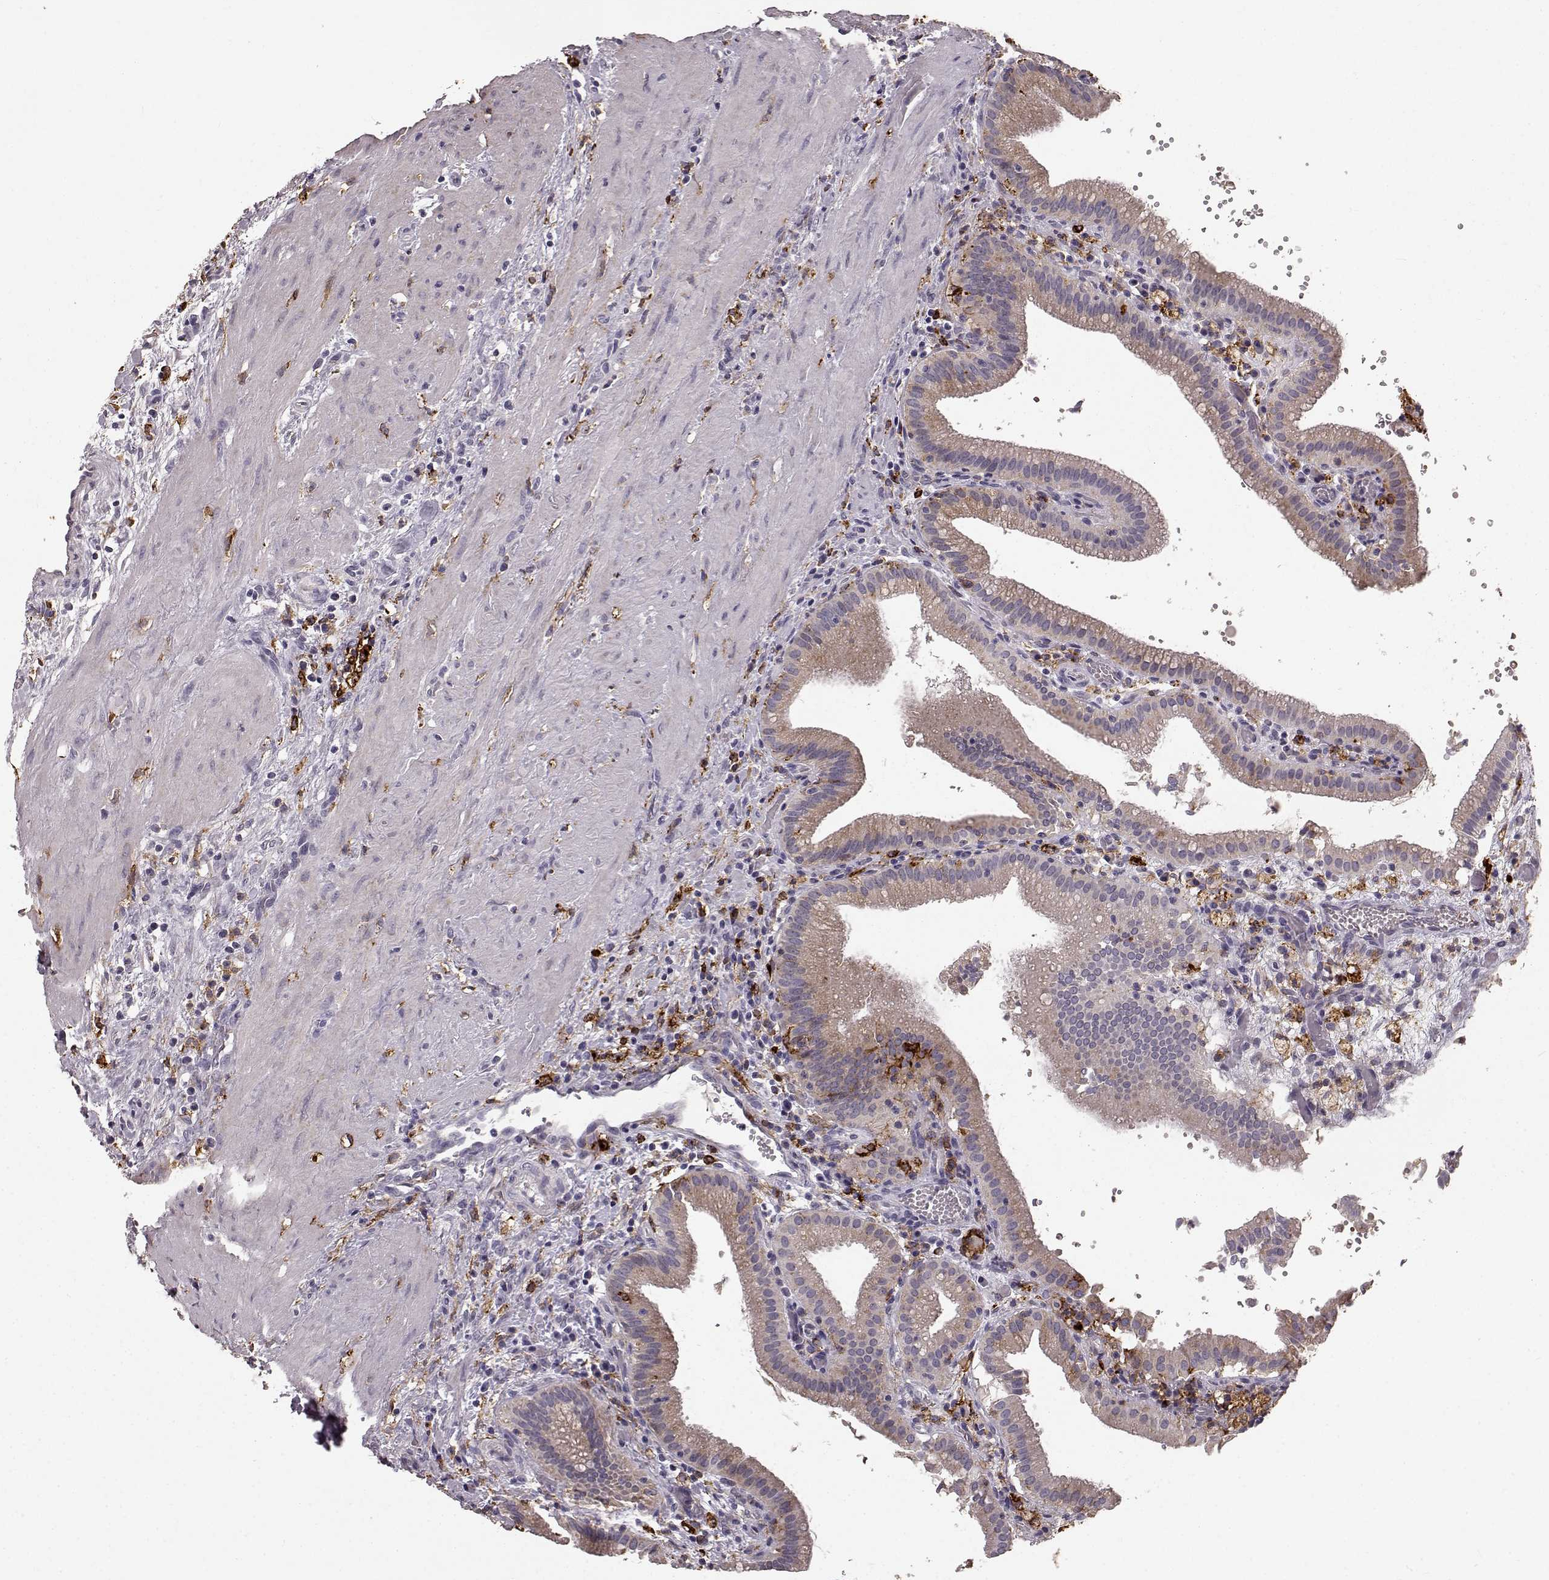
{"staining": {"intensity": "weak", "quantity": "25%-75%", "location": "cytoplasmic/membranous"}, "tissue": "gallbladder", "cell_type": "Glandular cells", "image_type": "normal", "snomed": [{"axis": "morphology", "description": "Normal tissue, NOS"}, {"axis": "topography", "description": "Gallbladder"}], "caption": "A histopathology image of gallbladder stained for a protein demonstrates weak cytoplasmic/membranous brown staining in glandular cells.", "gene": "CCNF", "patient": {"sex": "male", "age": 42}}